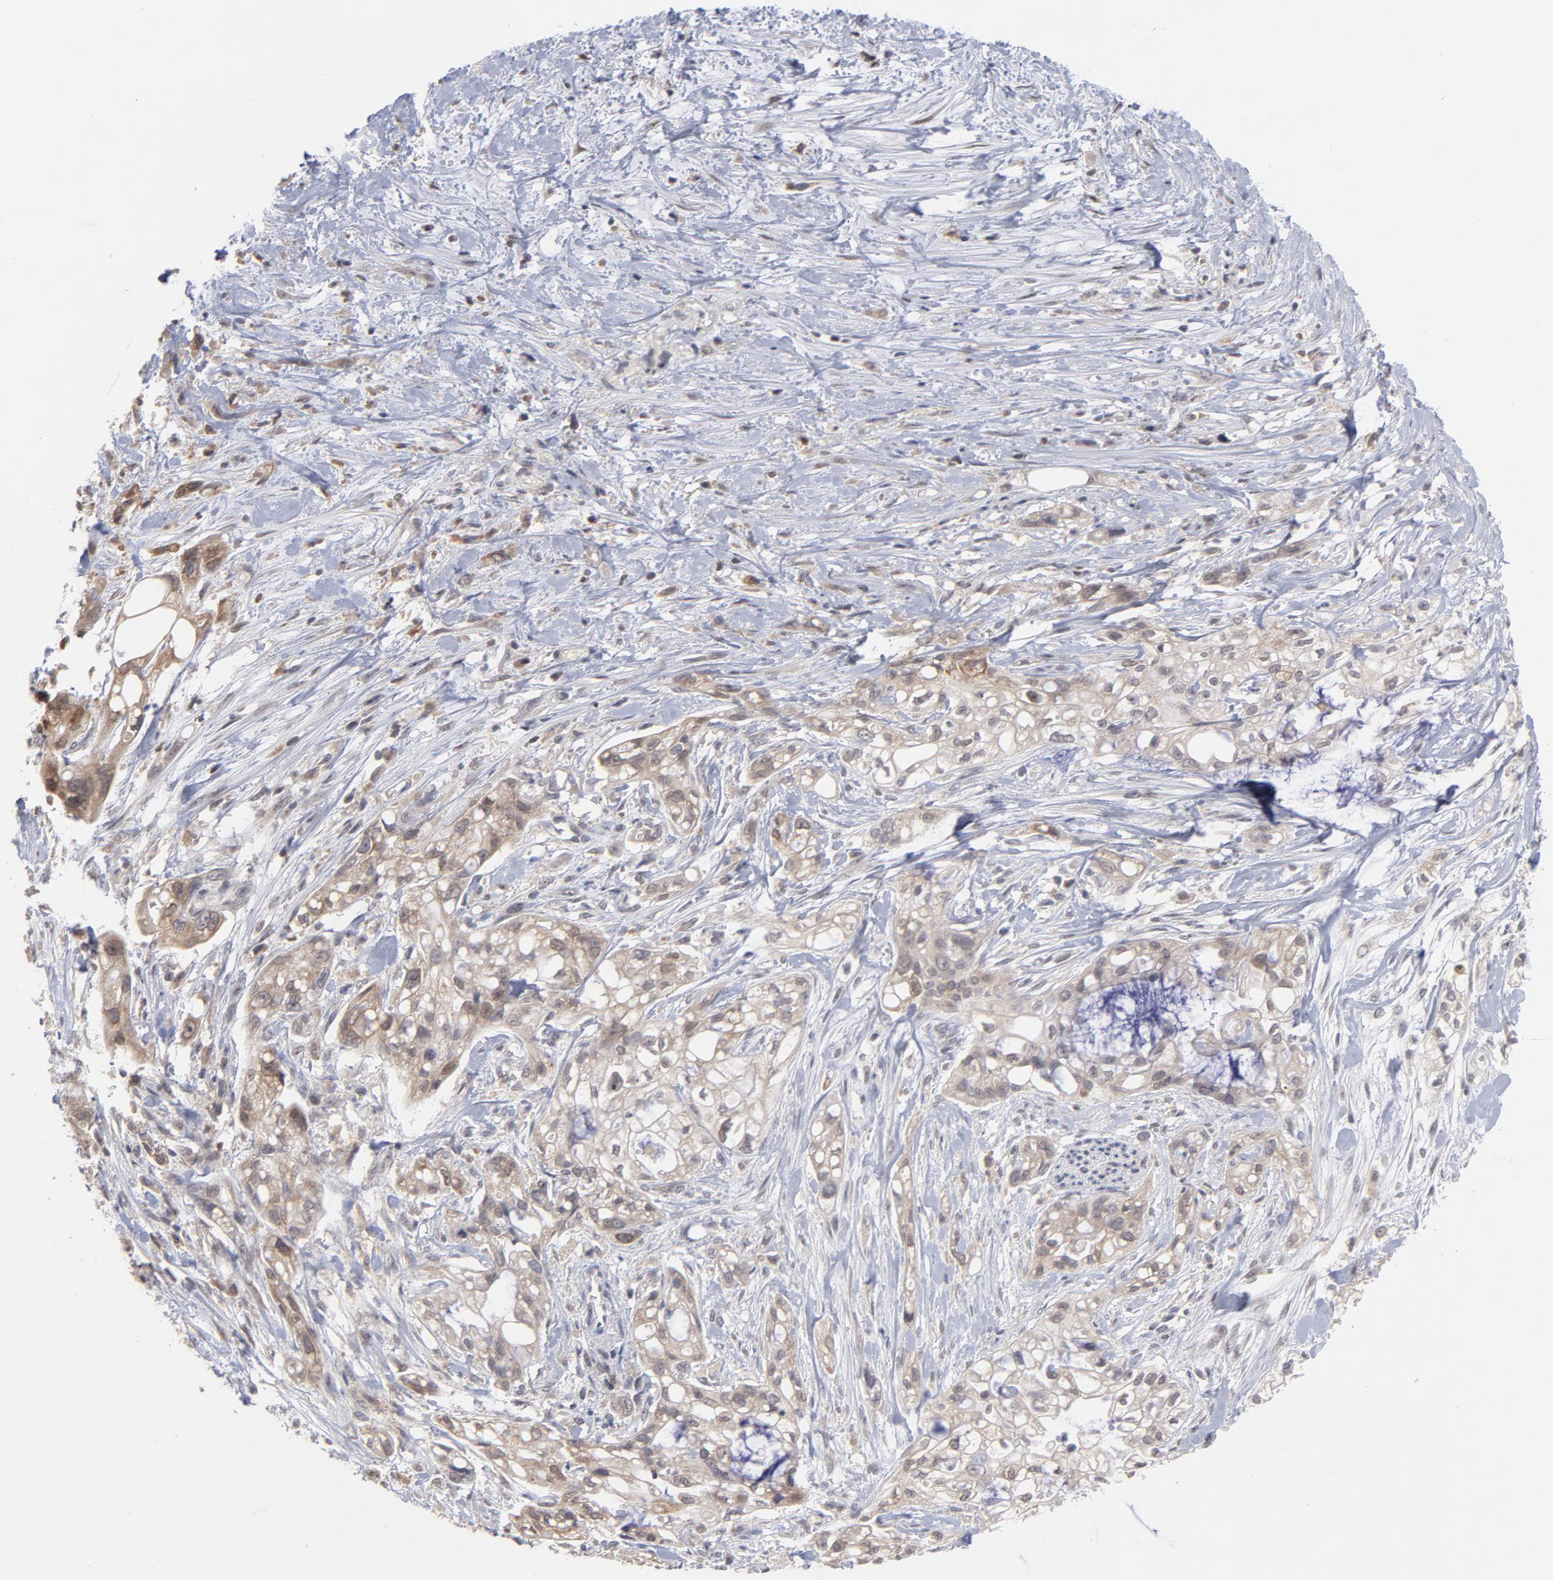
{"staining": {"intensity": "negative", "quantity": "none", "location": "none"}, "tissue": "pancreatic cancer", "cell_type": "Tumor cells", "image_type": "cancer", "snomed": [{"axis": "morphology", "description": "Normal tissue, NOS"}, {"axis": "topography", "description": "Pancreas"}], "caption": "DAB (3,3'-diaminobenzidine) immunohistochemical staining of human pancreatic cancer demonstrates no significant staining in tumor cells.", "gene": "OAS1", "patient": {"sex": "male", "age": 42}}